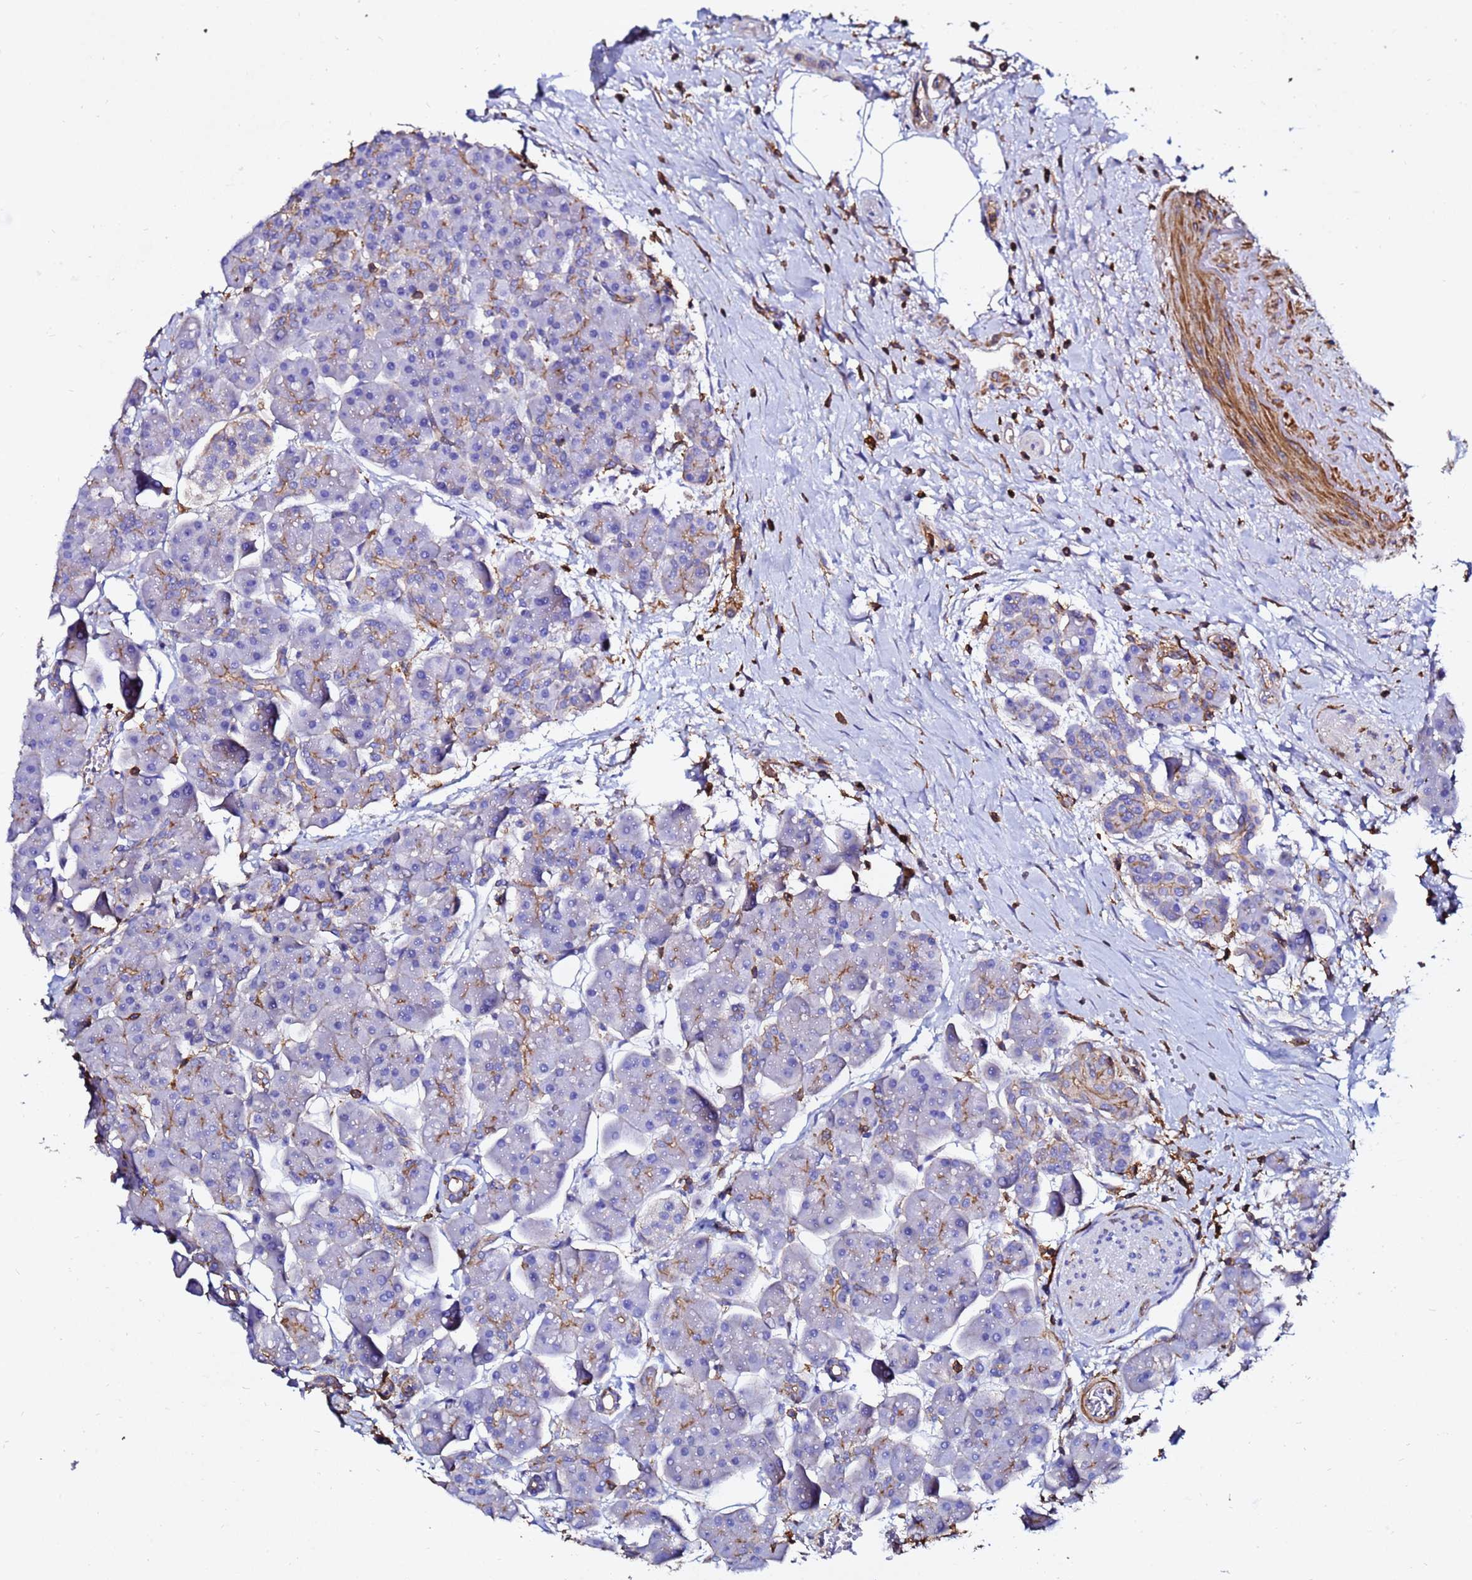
{"staining": {"intensity": "moderate", "quantity": "<25%", "location": "cytoplasmic/membranous"}, "tissue": "pancreas", "cell_type": "Exocrine glandular cells", "image_type": "normal", "snomed": [{"axis": "morphology", "description": "Normal tissue, NOS"}, {"axis": "topography", "description": "Pancreas"}], "caption": "Pancreas stained for a protein demonstrates moderate cytoplasmic/membranous positivity in exocrine glandular cells. The staining was performed using DAB to visualize the protein expression in brown, while the nuclei were stained in blue with hematoxylin (Magnification: 20x).", "gene": "ACTA1", "patient": {"sex": "male", "age": 66}}